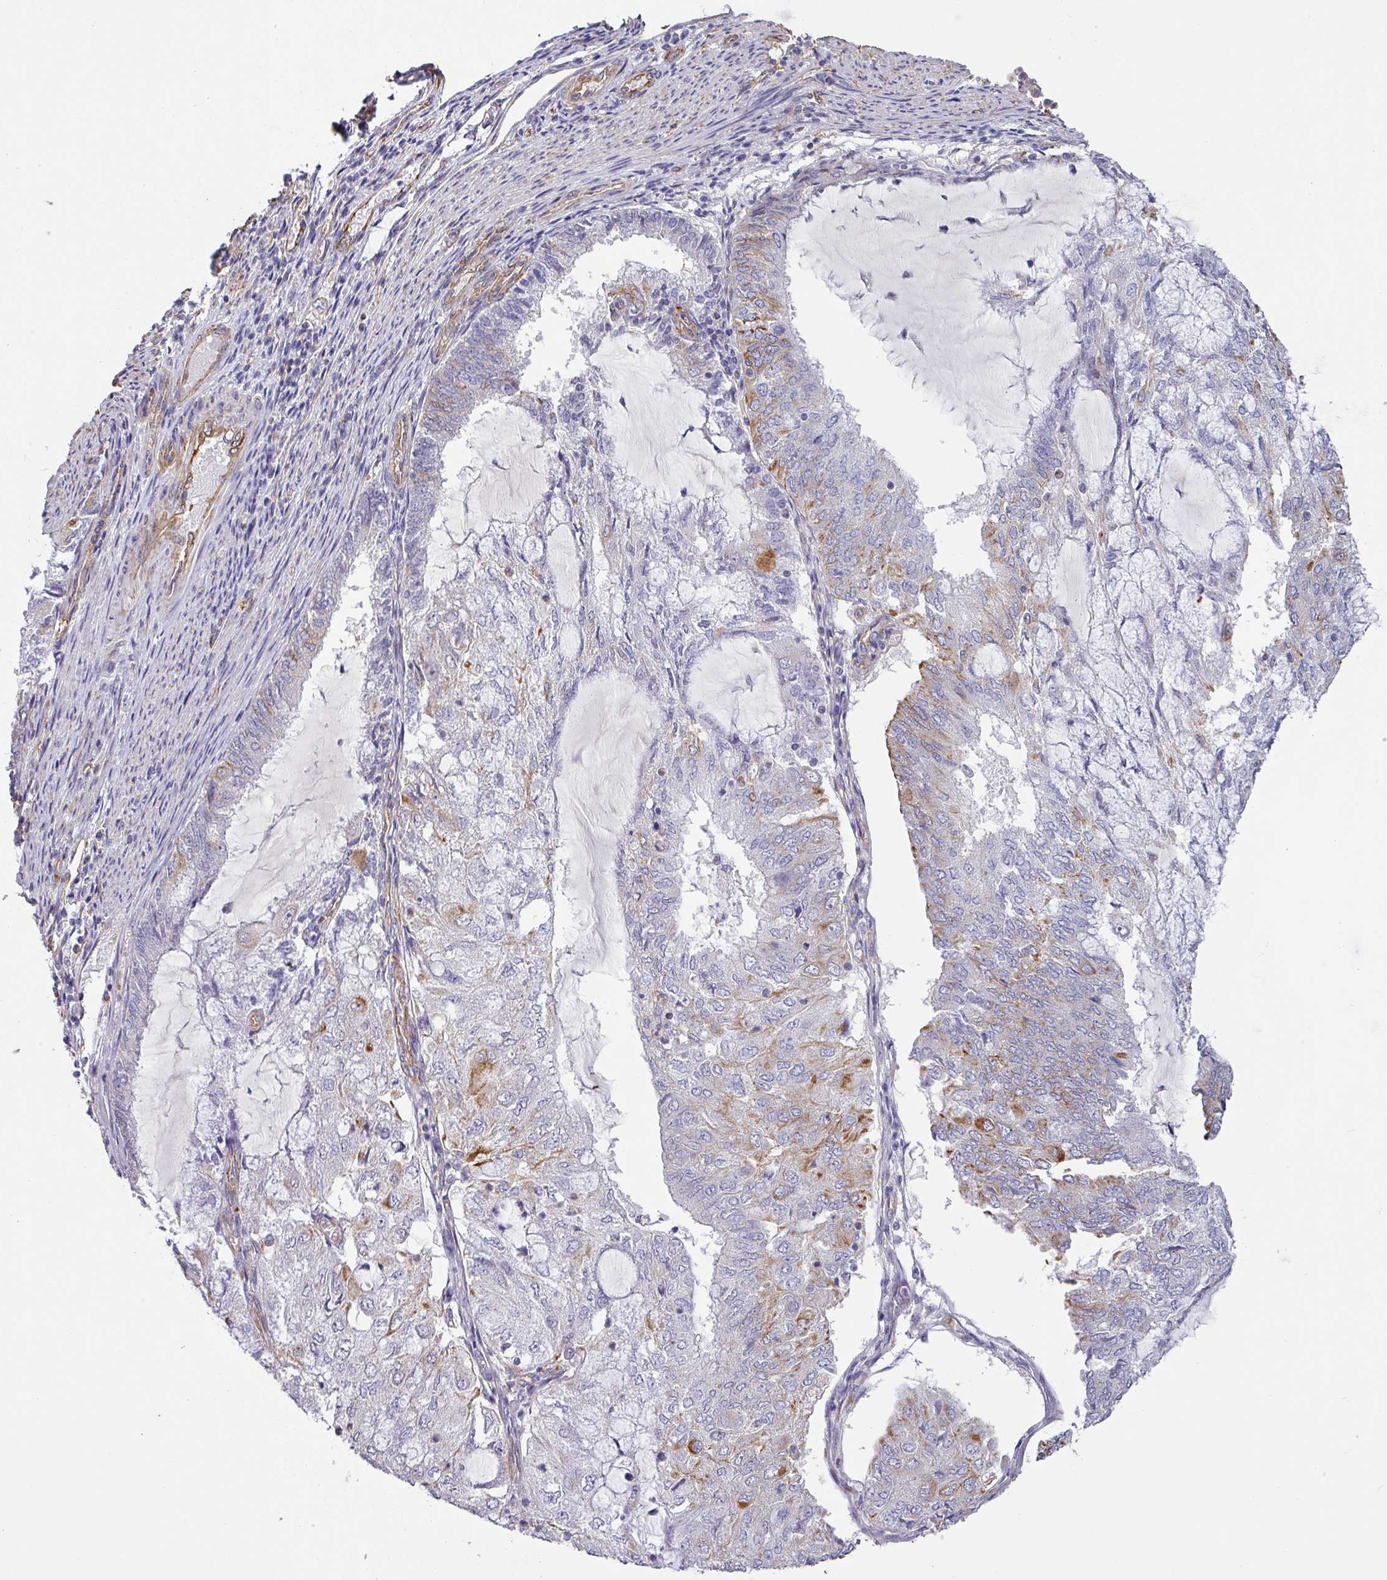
{"staining": {"intensity": "moderate", "quantity": "<25%", "location": "cytoplasmic/membranous"}, "tissue": "endometrial cancer", "cell_type": "Tumor cells", "image_type": "cancer", "snomed": [{"axis": "morphology", "description": "Adenocarcinoma, NOS"}, {"axis": "topography", "description": "Endometrium"}], "caption": "This is a histology image of immunohistochemistry (IHC) staining of endometrial adenocarcinoma, which shows moderate staining in the cytoplasmic/membranous of tumor cells.", "gene": "ZNF280C", "patient": {"sex": "female", "age": 81}}